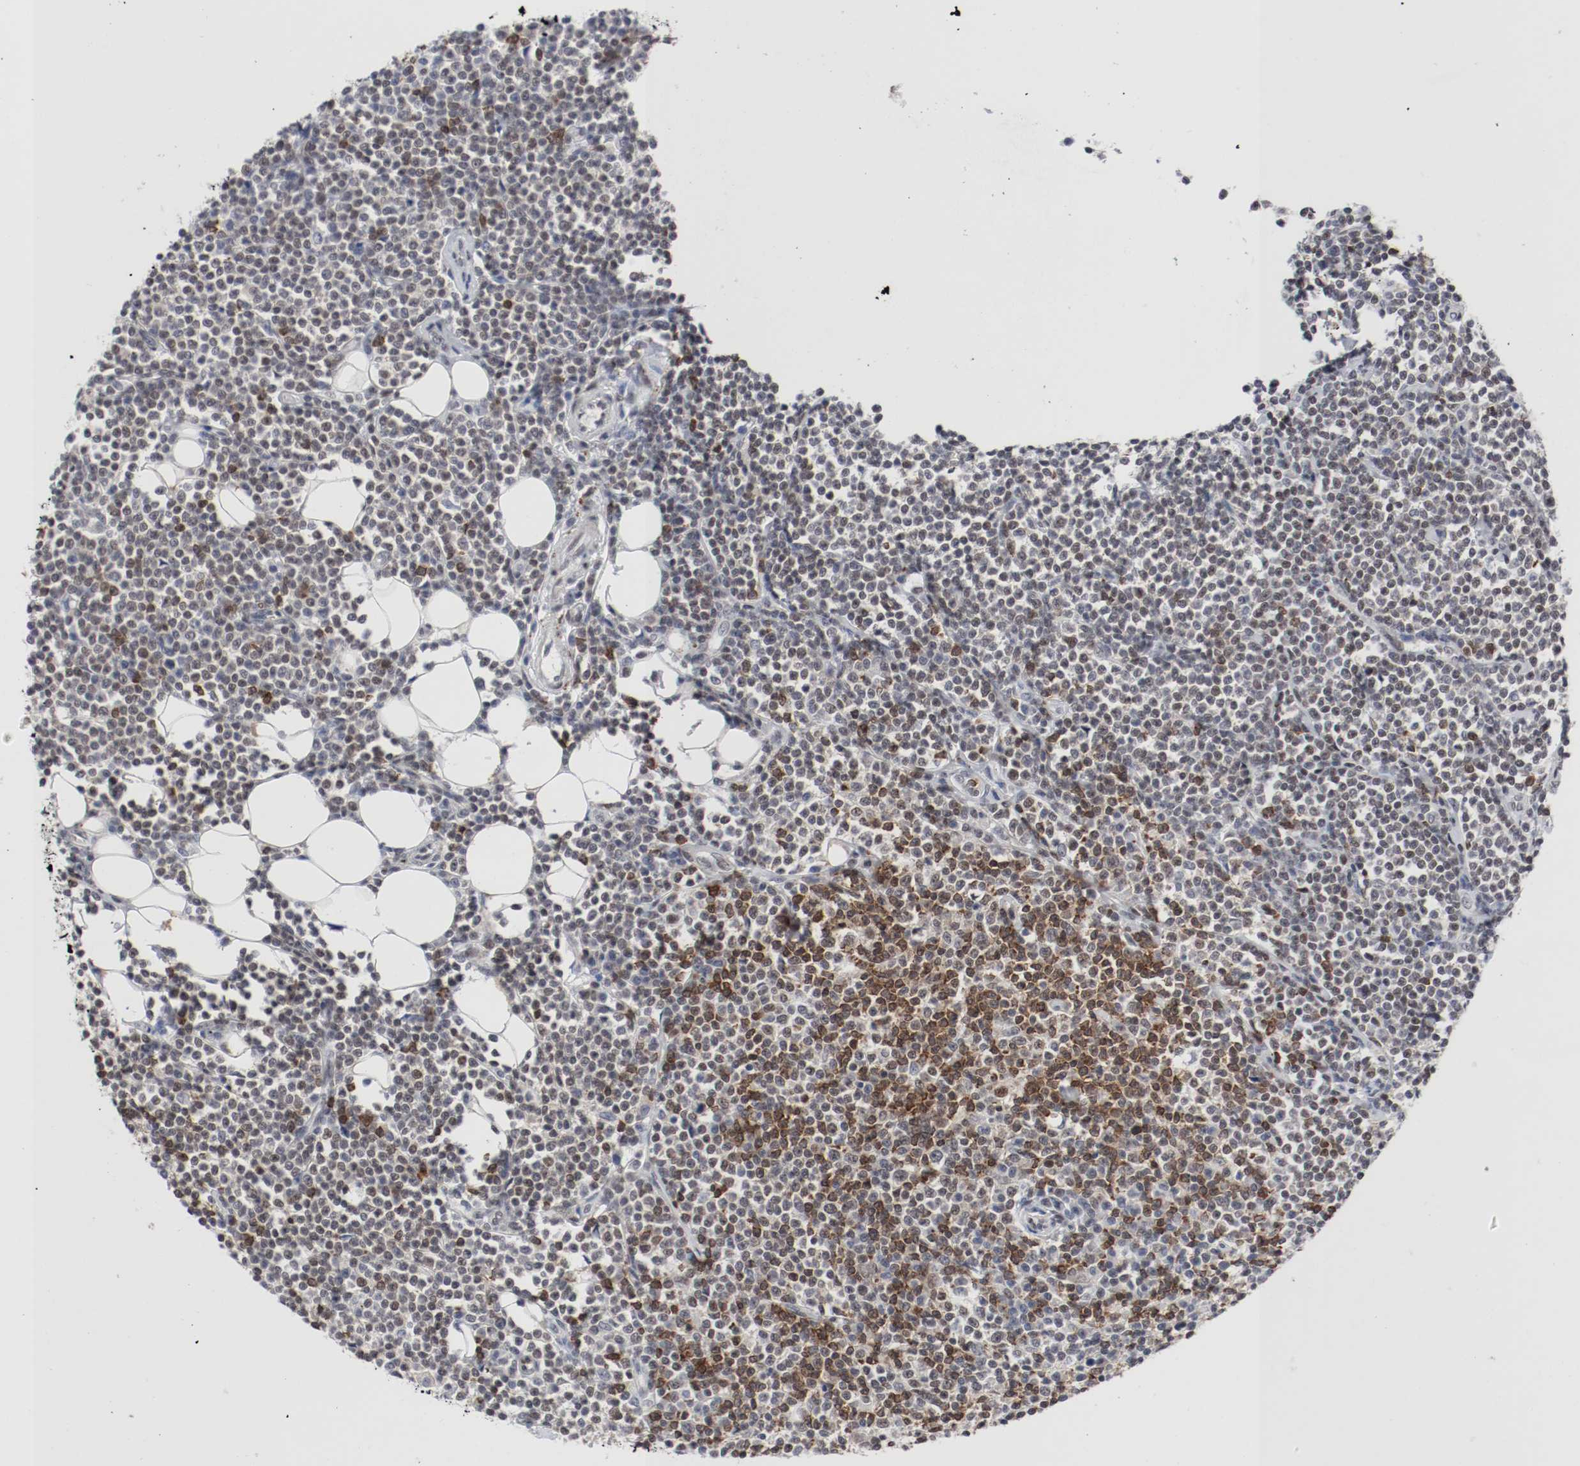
{"staining": {"intensity": "weak", "quantity": "25%-75%", "location": "cytoplasmic/membranous"}, "tissue": "lymphoma", "cell_type": "Tumor cells", "image_type": "cancer", "snomed": [{"axis": "morphology", "description": "Malignant lymphoma, non-Hodgkin's type, Low grade"}, {"axis": "topography", "description": "Soft tissue"}], "caption": "IHC of lymphoma demonstrates low levels of weak cytoplasmic/membranous expression in about 25%-75% of tumor cells.", "gene": "JUND", "patient": {"sex": "male", "age": 92}}